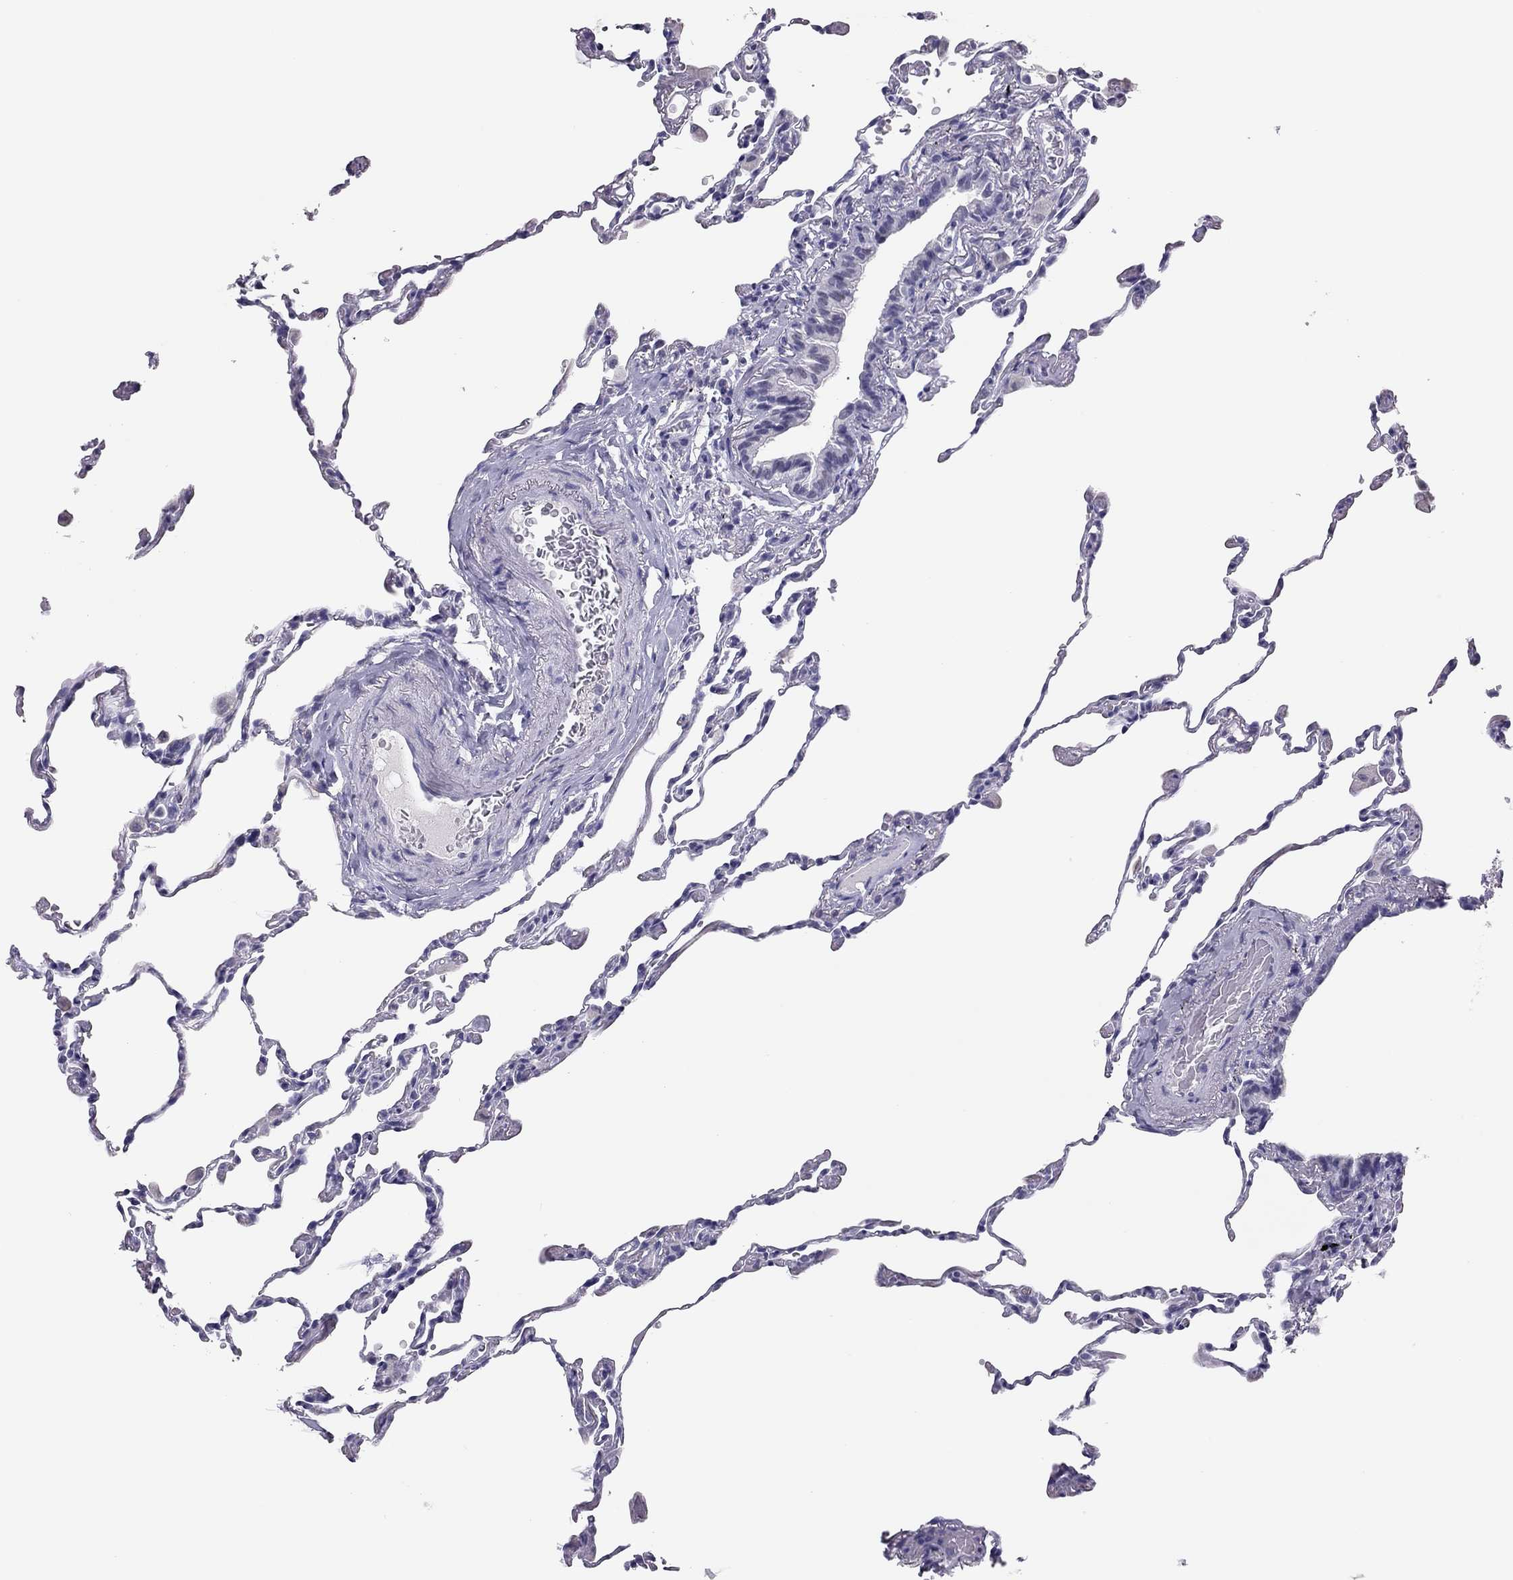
{"staining": {"intensity": "negative", "quantity": "none", "location": "none"}, "tissue": "lung", "cell_type": "Alveolar cells", "image_type": "normal", "snomed": [{"axis": "morphology", "description": "Normal tissue, NOS"}, {"axis": "topography", "description": "Lung"}], "caption": "IHC micrograph of normal lung: human lung stained with DAB reveals no significant protein expression in alveolar cells.", "gene": "PHOX2A", "patient": {"sex": "female", "age": 57}}